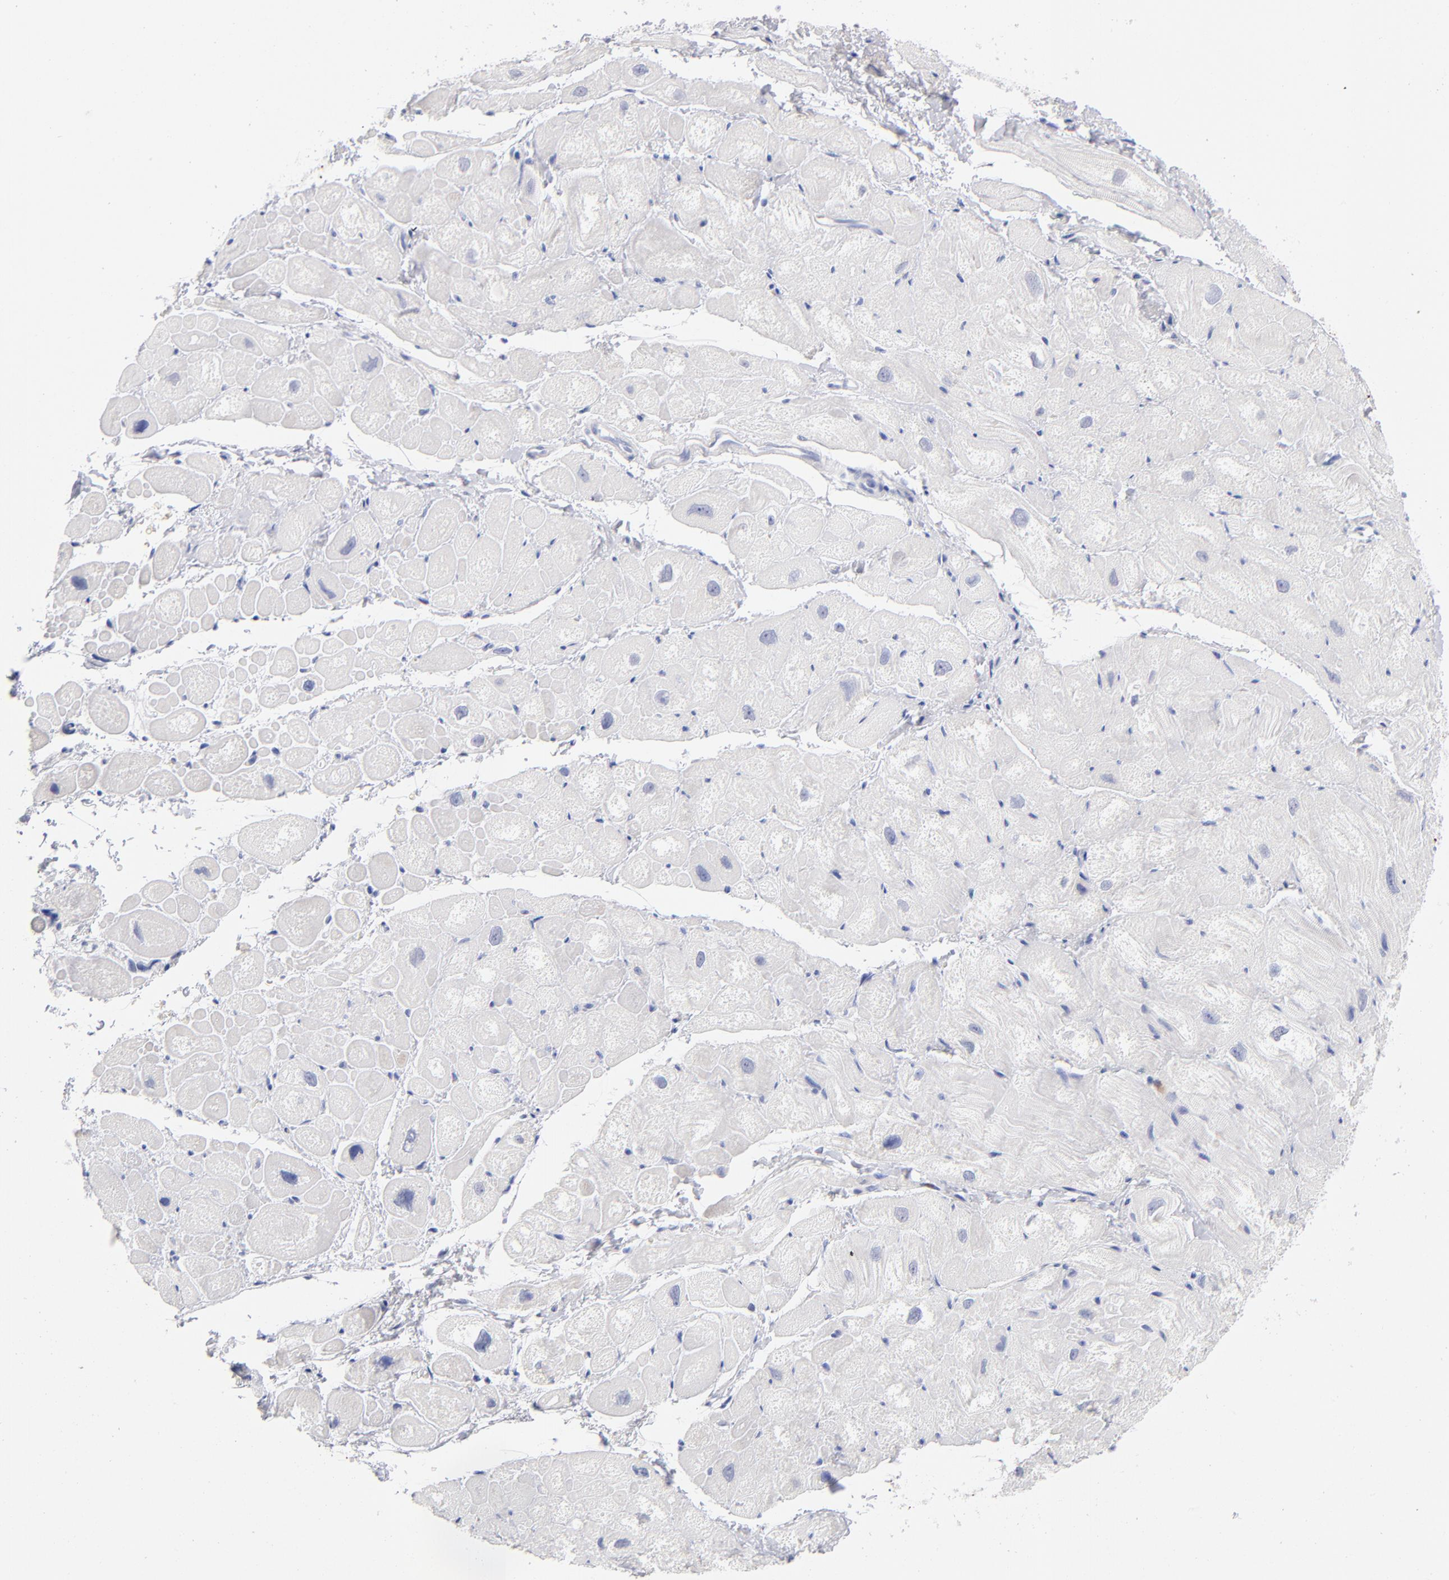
{"staining": {"intensity": "negative", "quantity": "none", "location": "none"}, "tissue": "heart muscle", "cell_type": "Cardiomyocytes", "image_type": "normal", "snomed": [{"axis": "morphology", "description": "Normal tissue, NOS"}, {"axis": "topography", "description": "Heart"}], "caption": "Image shows no significant protein expression in cardiomyocytes of benign heart muscle. The staining was performed using DAB (3,3'-diaminobenzidine) to visualize the protein expression in brown, while the nuclei were stained in blue with hematoxylin (Magnification: 20x).", "gene": "ARG1", "patient": {"sex": "male", "age": 49}}